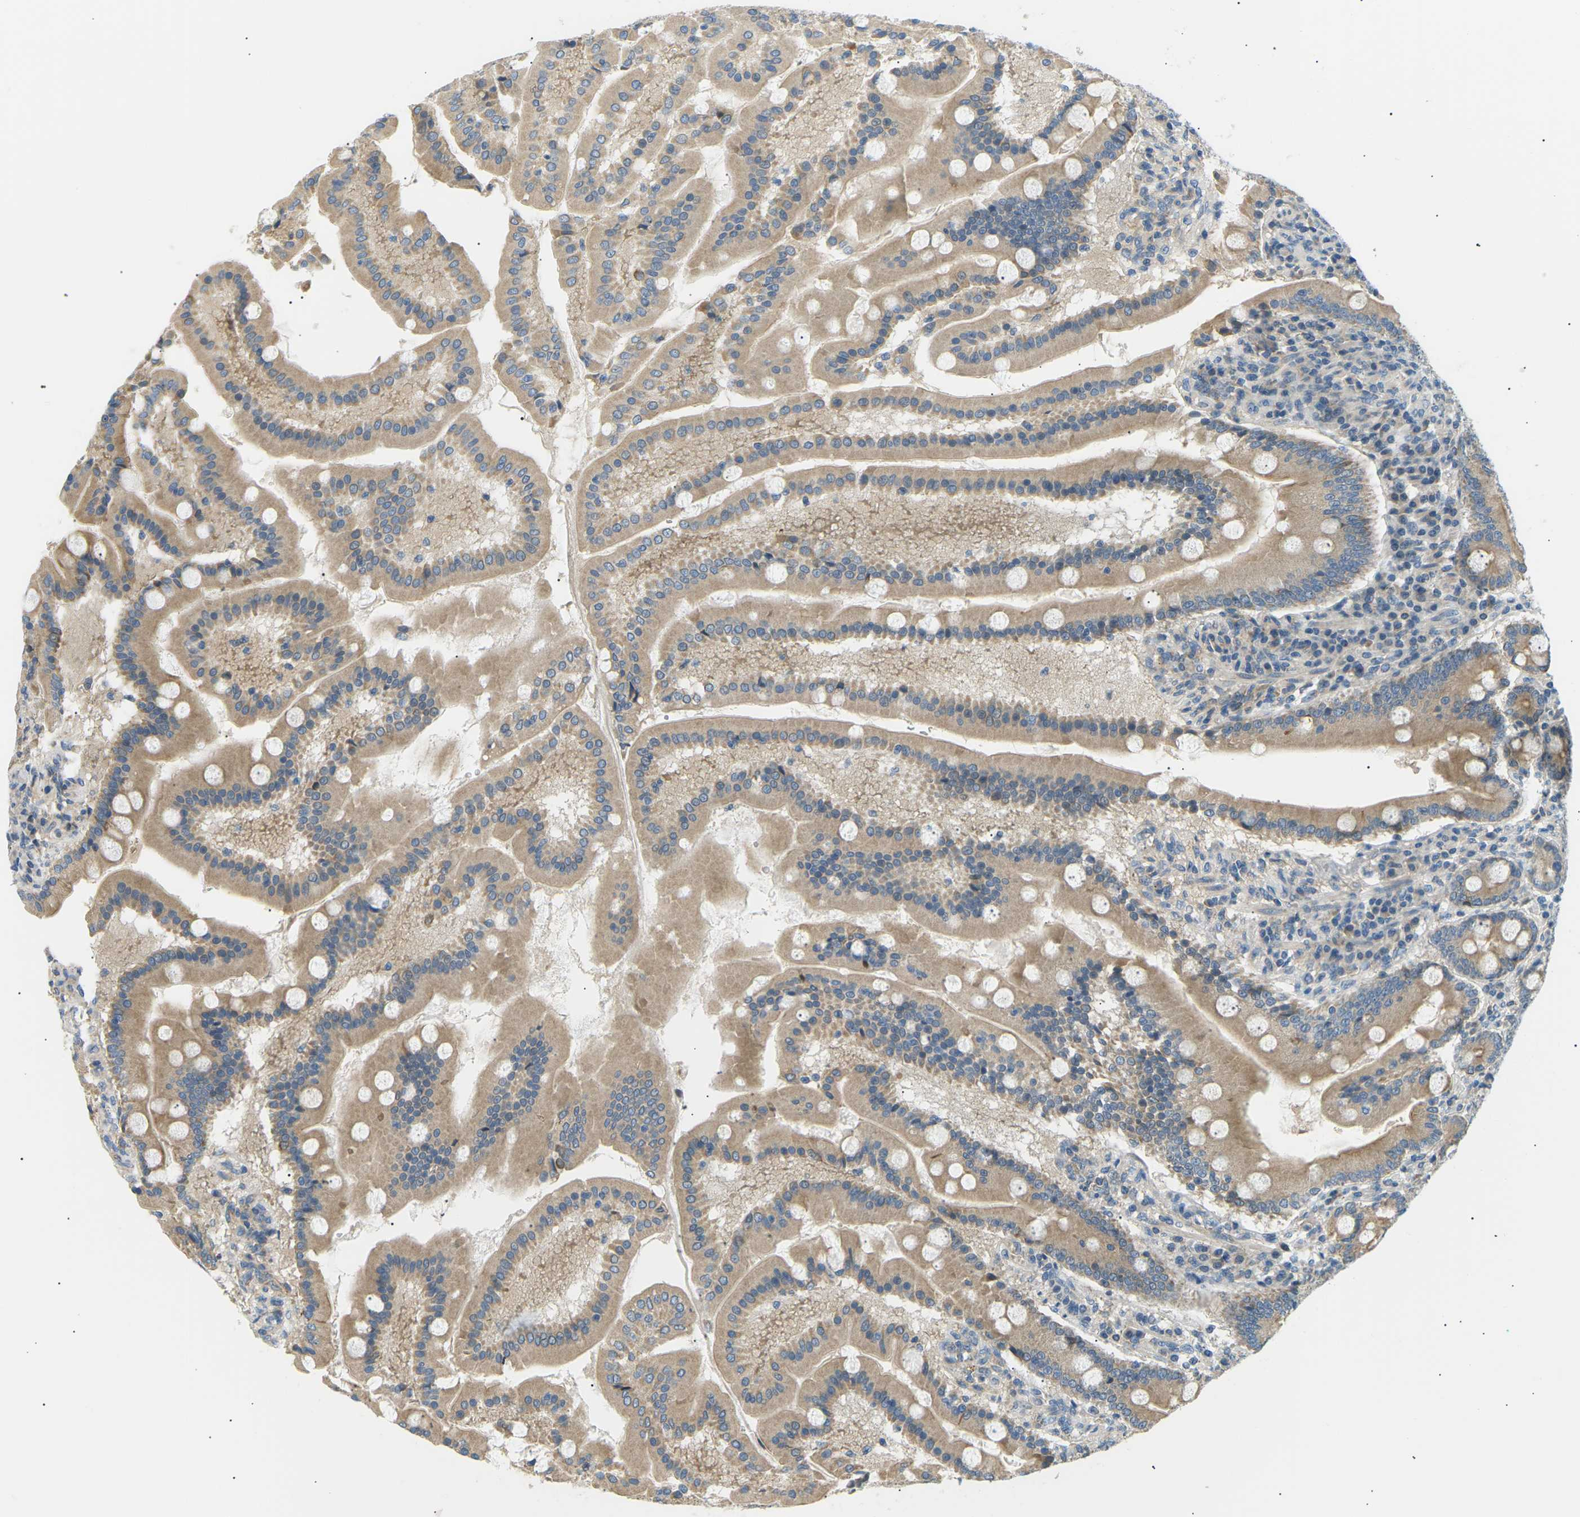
{"staining": {"intensity": "moderate", "quantity": ">75%", "location": "cytoplasmic/membranous"}, "tissue": "duodenum", "cell_type": "Glandular cells", "image_type": "normal", "snomed": [{"axis": "morphology", "description": "Normal tissue, NOS"}, {"axis": "topography", "description": "Duodenum"}], "caption": "Normal duodenum exhibits moderate cytoplasmic/membranous staining in approximately >75% of glandular cells.", "gene": "TBC1D8", "patient": {"sex": "male", "age": 50}}